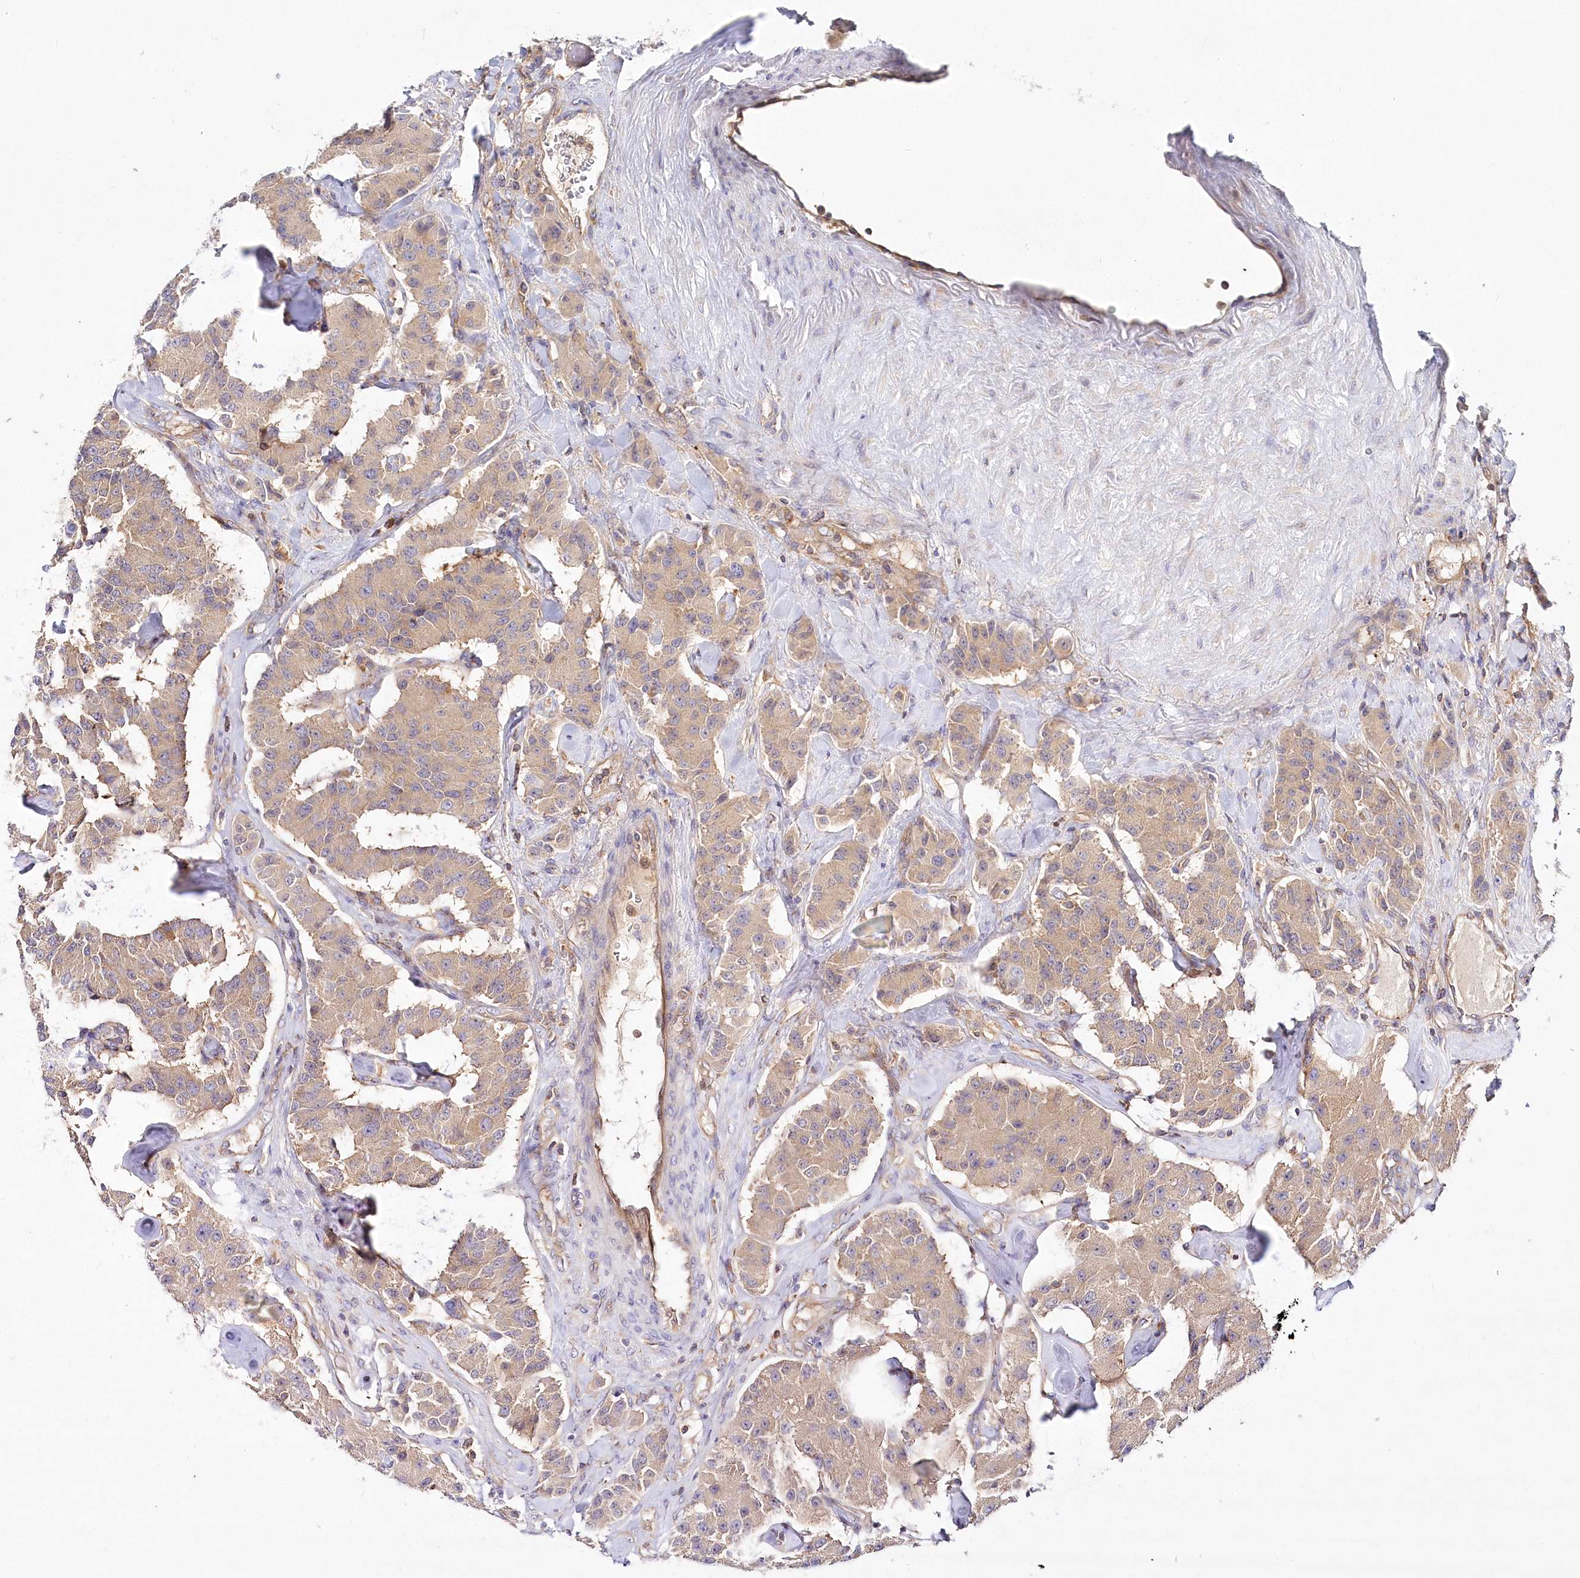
{"staining": {"intensity": "weak", "quantity": ">75%", "location": "cytoplasmic/membranous"}, "tissue": "carcinoid", "cell_type": "Tumor cells", "image_type": "cancer", "snomed": [{"axis": "morphology", "description": "Carcinoid, malignant, NOS"}, {"axis": "topography", "description": "Pancreas"}], "caption": "A micrograph of carcinoid (malignant) stained for a protein shows weak cytoplasmic/membranous brown staining in tumor cells.", "gene": "ABRAXAS2", "patient": {"sex": "male", "age": 41}}